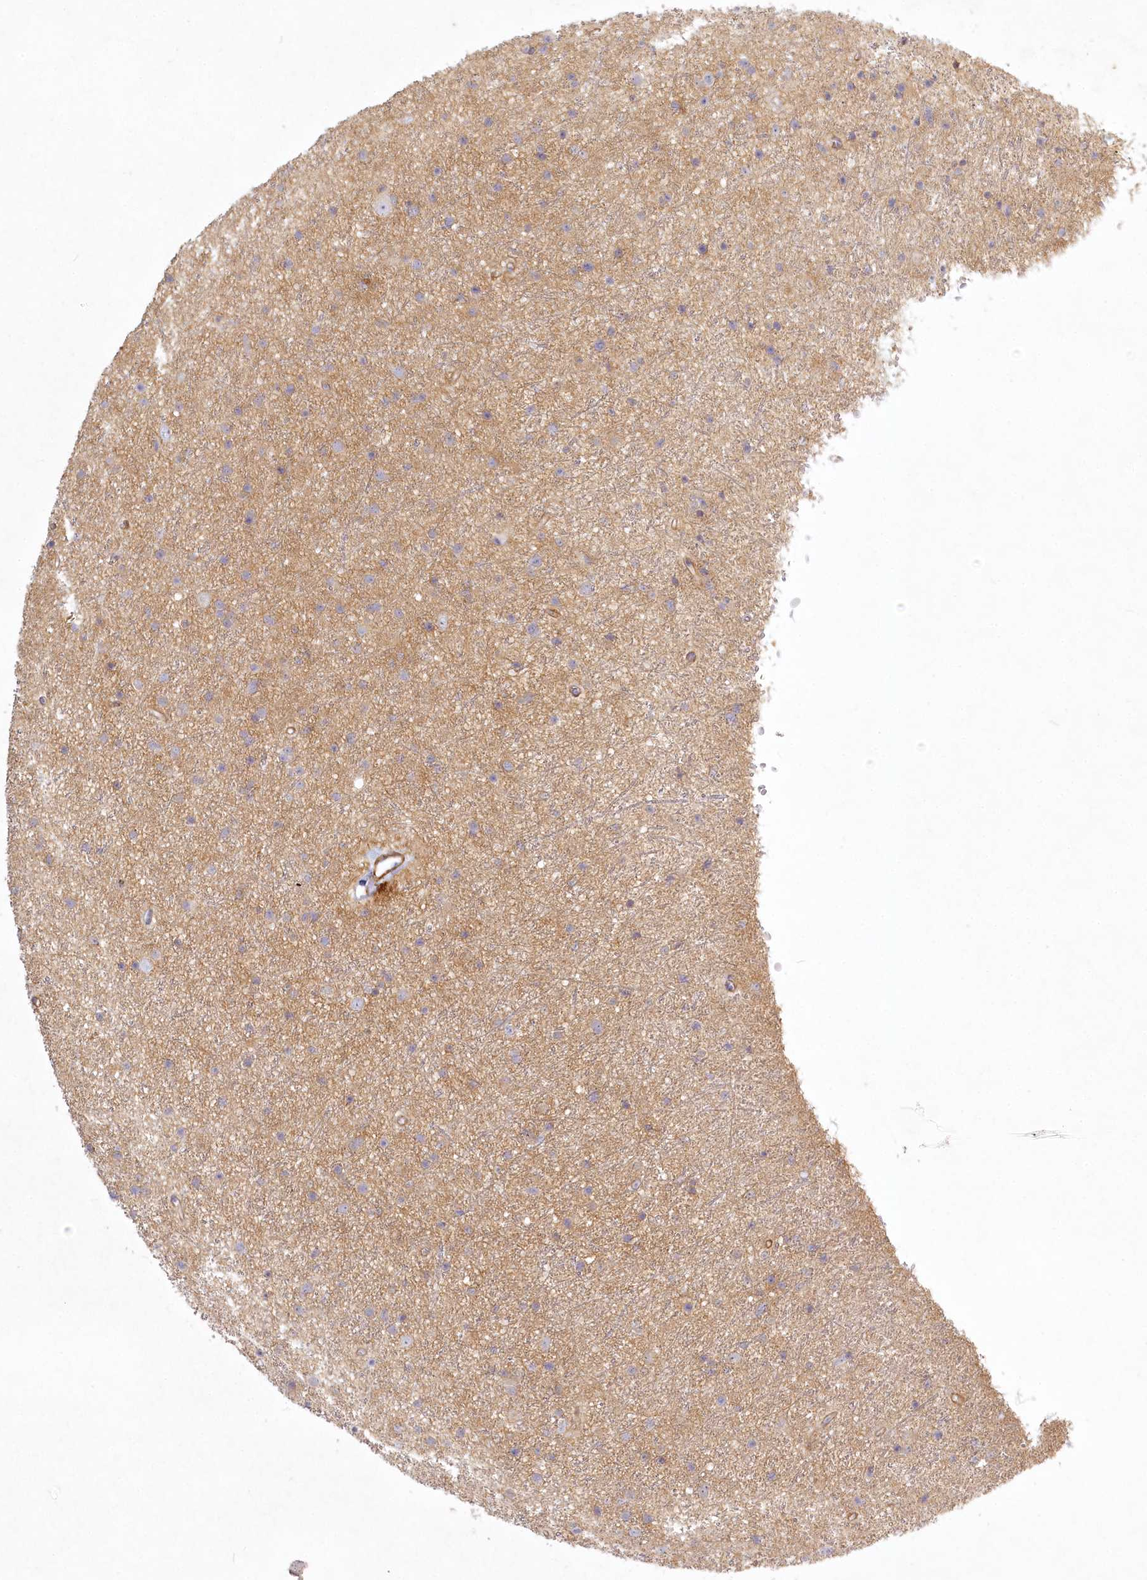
{"staining": {"intensity": "negative", "quantity": "none", "location": "none"}, "tissue": "glioma", "cell_type": "Tumor cells", "image_type": "cancer", "snomed": [{"axis": "morphology", "description": "Glioma, malignant, Low grade"}, {"axis": "topography", "description": "Cerebral cortex"}], "caption": "DAB immunohistochemical staining of human glioma demonstrates no significant positivity in tumor cells.", "gene": "INPP4B", "patient": {"sex": "female", "age": 39}}